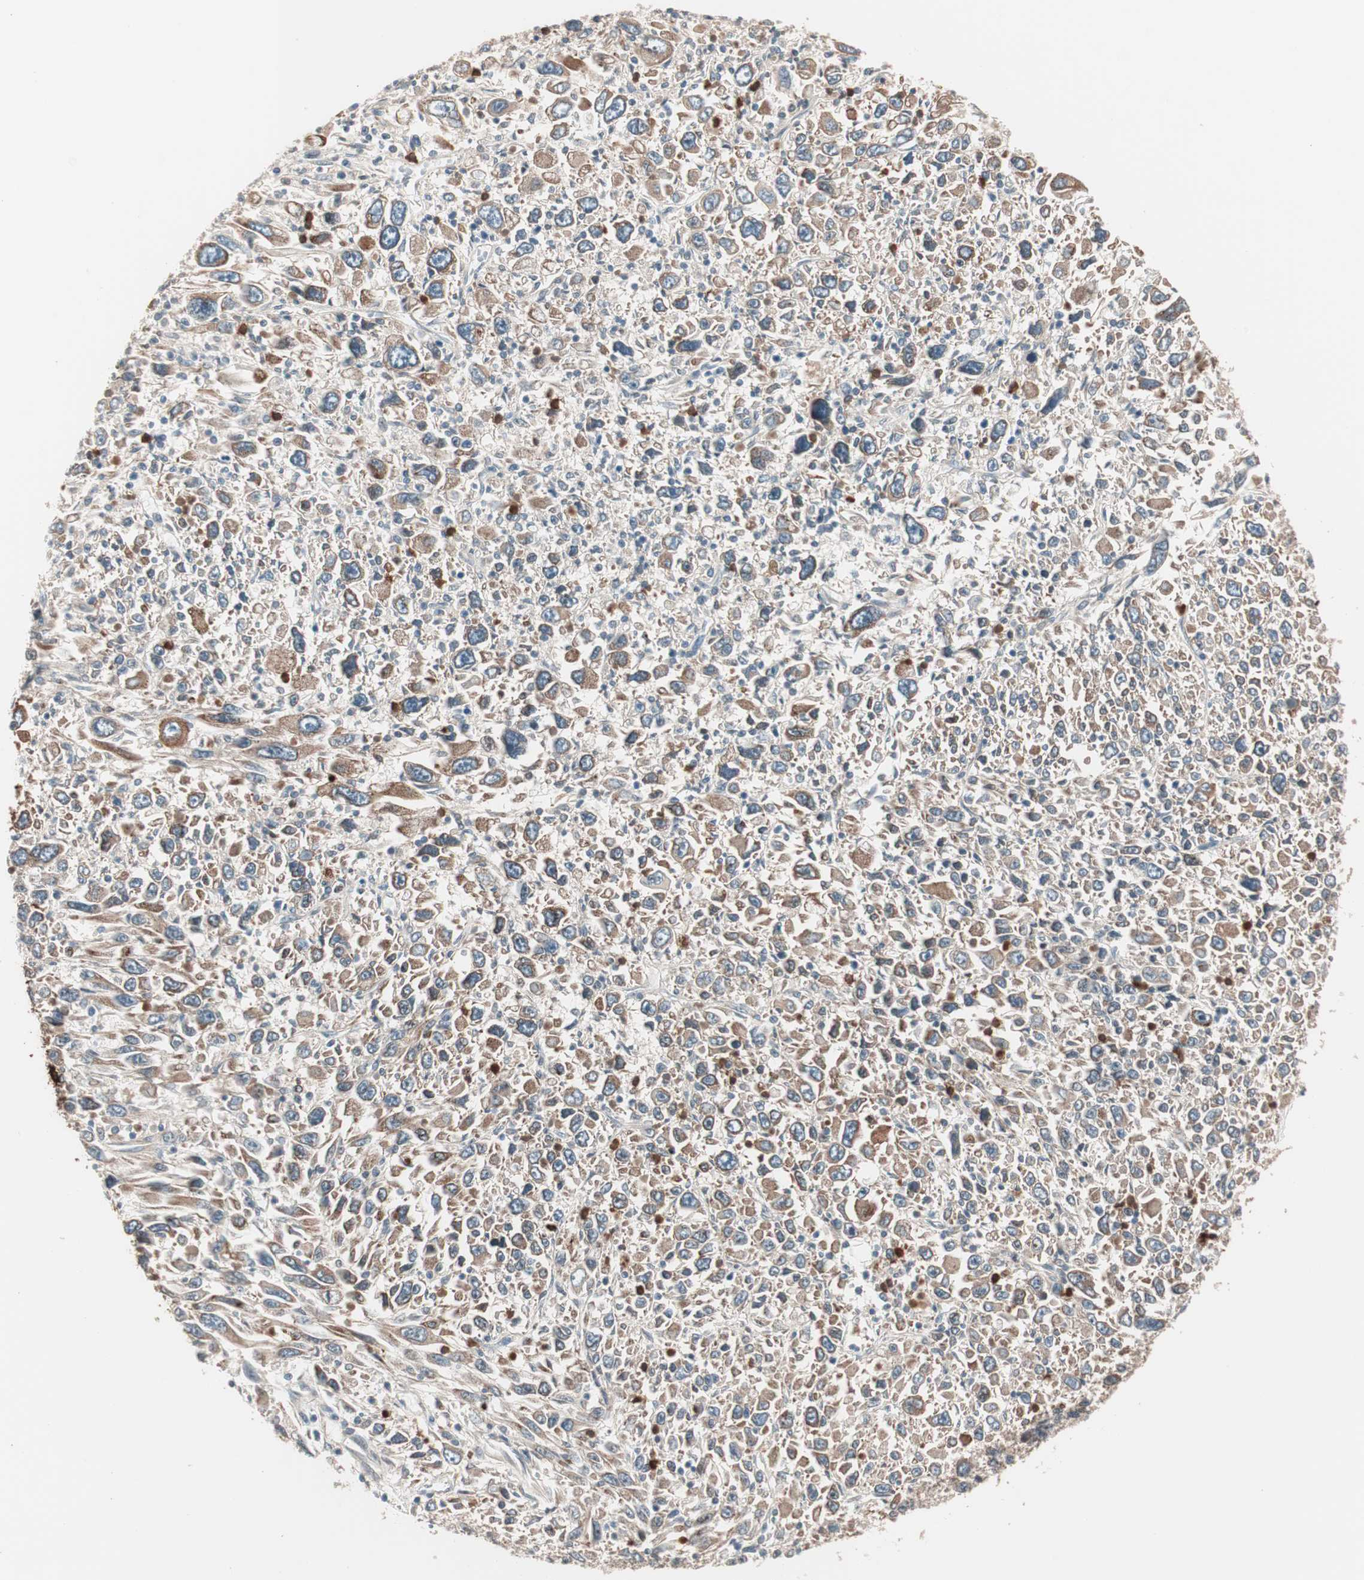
{"staining": {"intensity": "moderate", "quantity": ">75%", "location": "cytoplasmic/membranous"}, "tissue": "melanoma", "cell_type": "Tumor cells", "image_type": "cancer", "snomed": [{"axis": "morphology", "description": "Malignant melanoma, Metastatic site"}, {"axis": "topography", "description": "Skin"}], "caption": "Immunohistochemical staining of human malignant melanoma (metastatic site) reveals medium levels of moderate cytoplasmic/membranous positivity in about >75% of tumor cells.", "gene": "TSG101", "patient": {"sex": "female", "age": 56}}